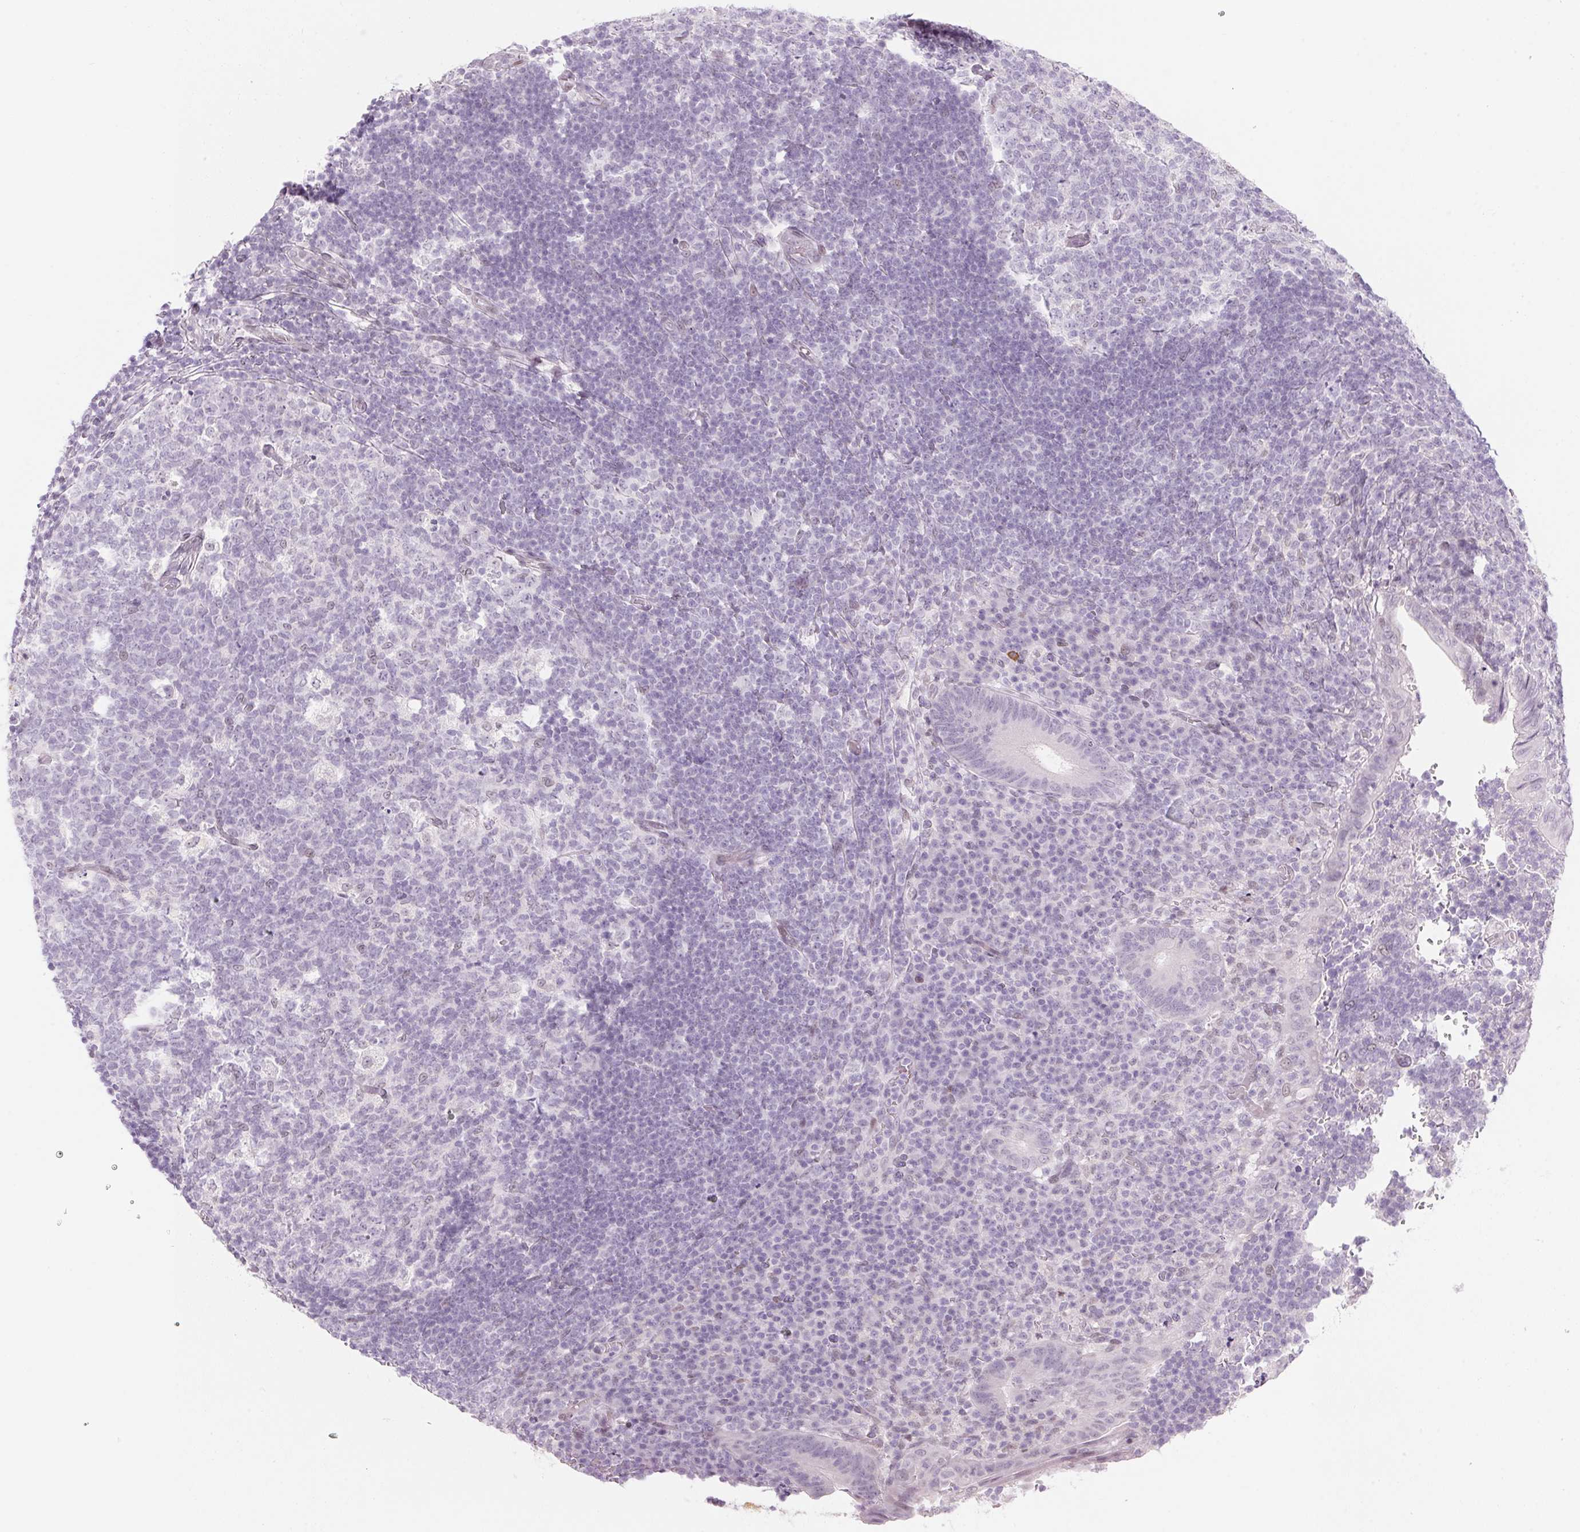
{"staining": {"intensity": "negative", "quantity": "none", "location": "none"}, "tissue": "appendix", "cell_type": "Glandular cells", "image_type": "normal", "snomed": [{"axis": "morphology", "description": "Normal tissue, NOS"}, {"axis": "topography", "description": "Appendix"}], "caption": "IHC image of unremarkable human appendix stained for a protein (brown), which shows no positivity in glandular cells. The staining was performed using DAB (3,3'-diaminobenzidine) to visualize the protein expression in brown, while the nuclei were stained in blue with hematoxylin (Magnification: 20x).", "gene": "KCNQ2", "patient": {"sex": "male", "age": 18}}